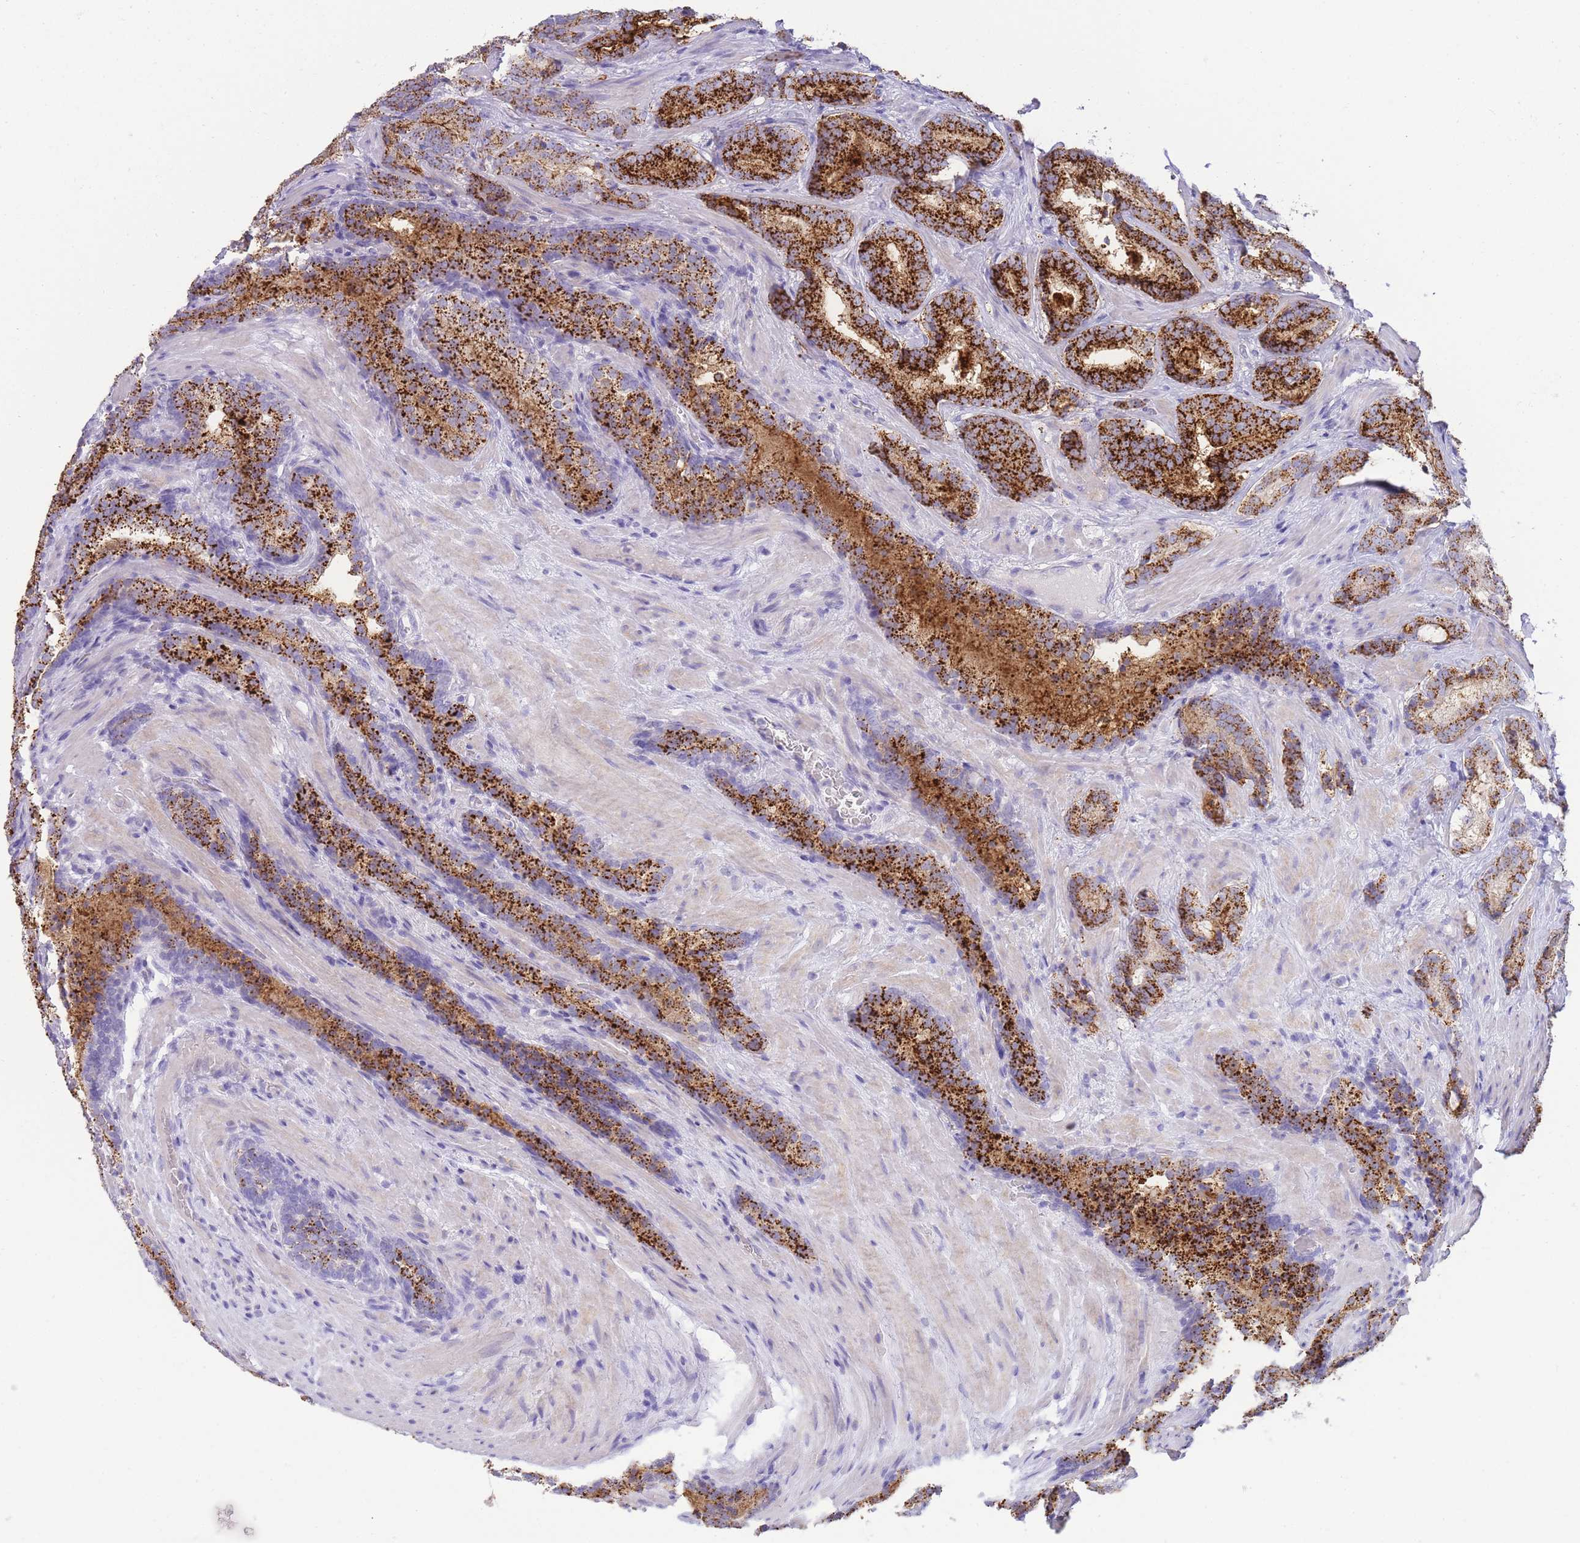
{"staining": {"intensity": "strong", "quantity": "25%-75%", "location": "cytoplasmic/membranous"}, "tissue": "prostate cancer", "cell_type": "Tumor cells", "image_type": "cancer", "snomed": [{"axis": "morphology", "description": "Adenocarcinoma, Low grade"}, {"axis": "topography", "description": "Prostate"}], "caption": "Immunohistochemical staining of prostate low-grade adenocarcinoma demonstrates high levels of strong cytoplasmic/membranous protein positivity in about 25%-75% of tumor cells.", "gene": "DPP4", "patient": {"sex": "male", "age": 58}}